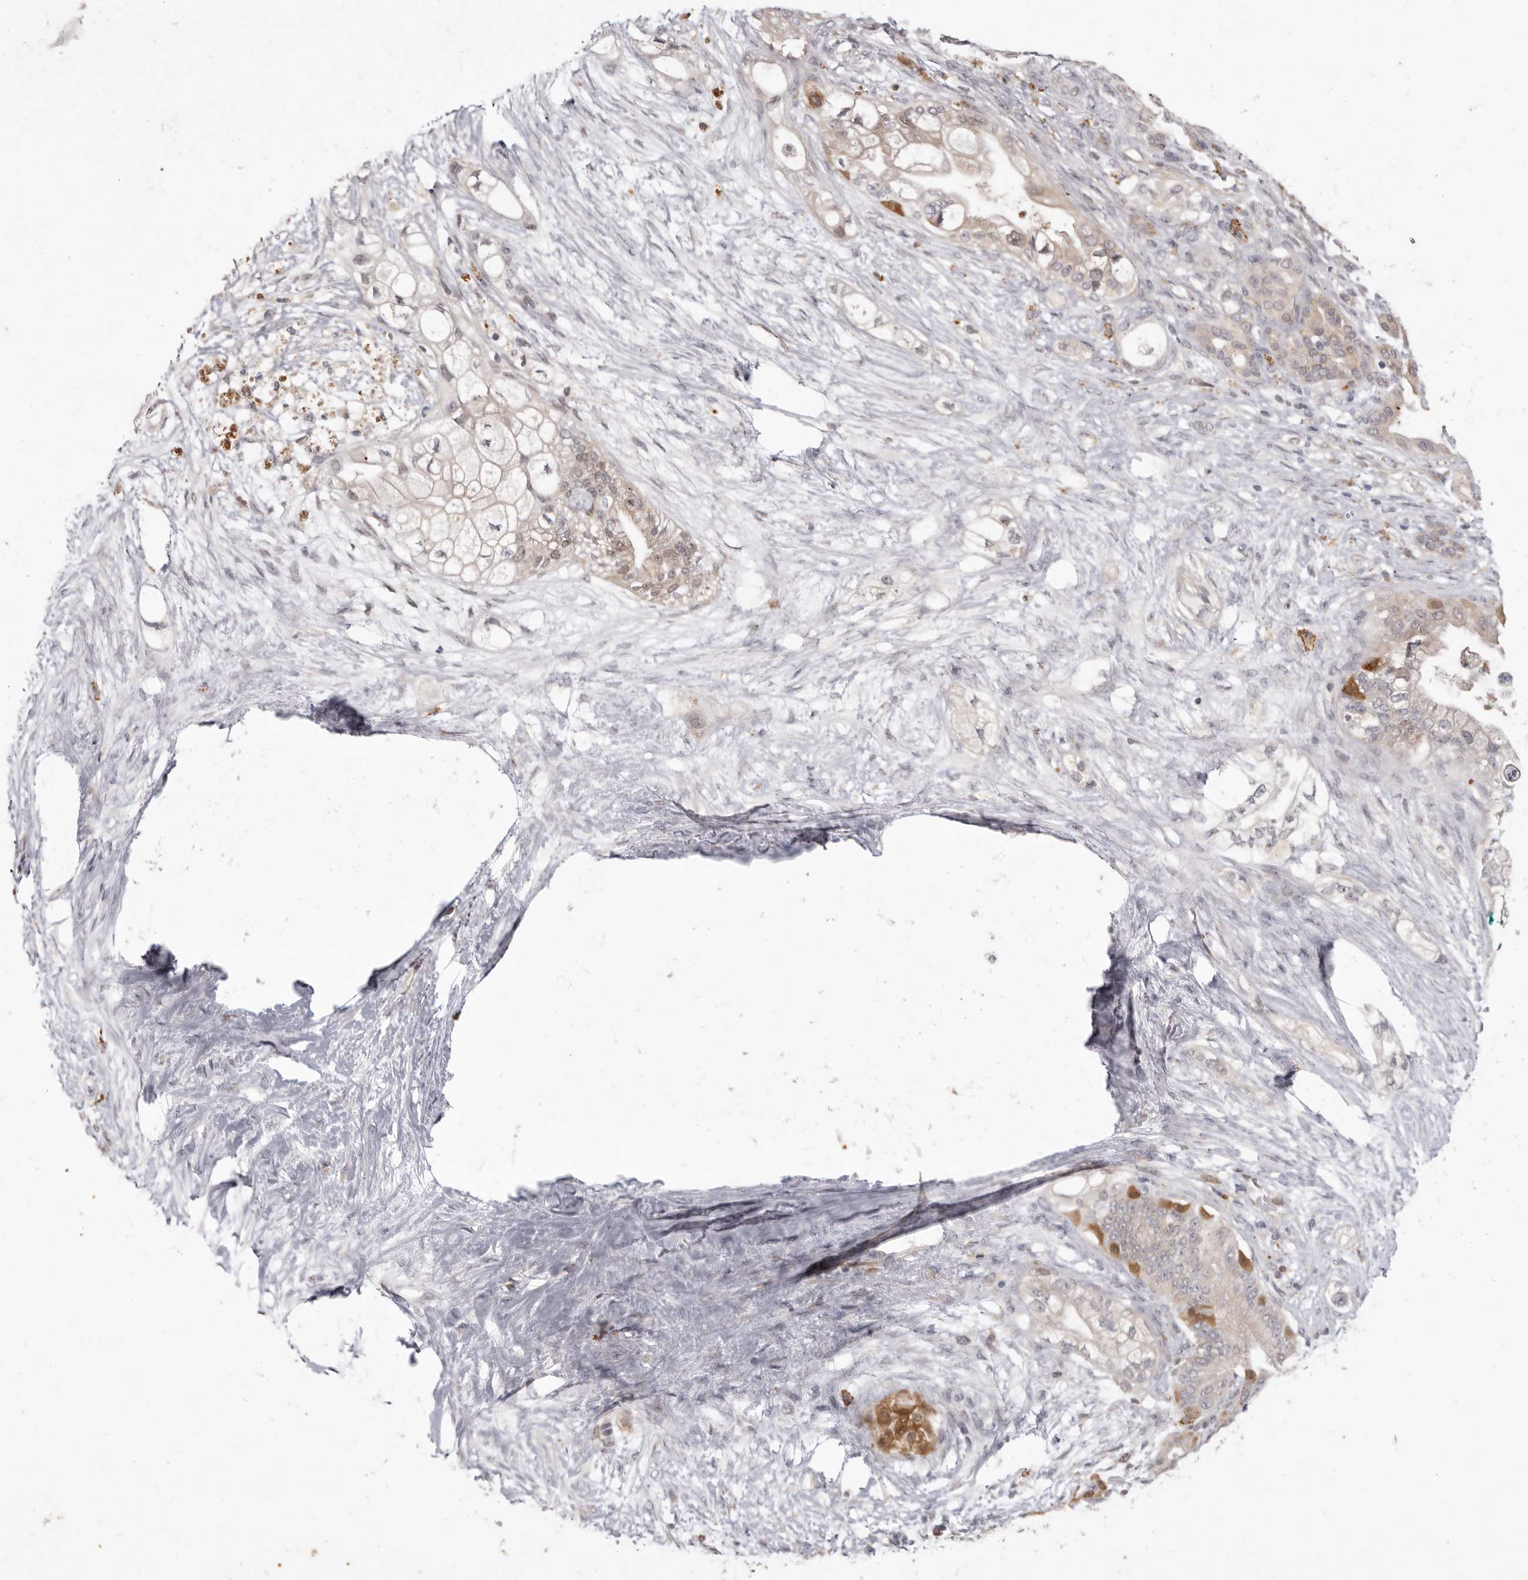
{"staining": {"intensity": "weak", "quantity": "<25%", "location": "cytoplasmic/membranous,nuclear"}, "tissue": "pancreatic cancer", "cell_type": "Tumor cells", "image_type": "cancer", "snomed": [{"axis": "morphology", "description": "Adenocarcinoma, NOS"}, {"axis": "topography", "description": "Pancreas"}], "caption": "The photomicrograph exhibits no staining of tumor cells in pancreatic cancer (adenocarcinoma).", "gene": "ACLY", "patient": {"sex": "male", "age": 53}}